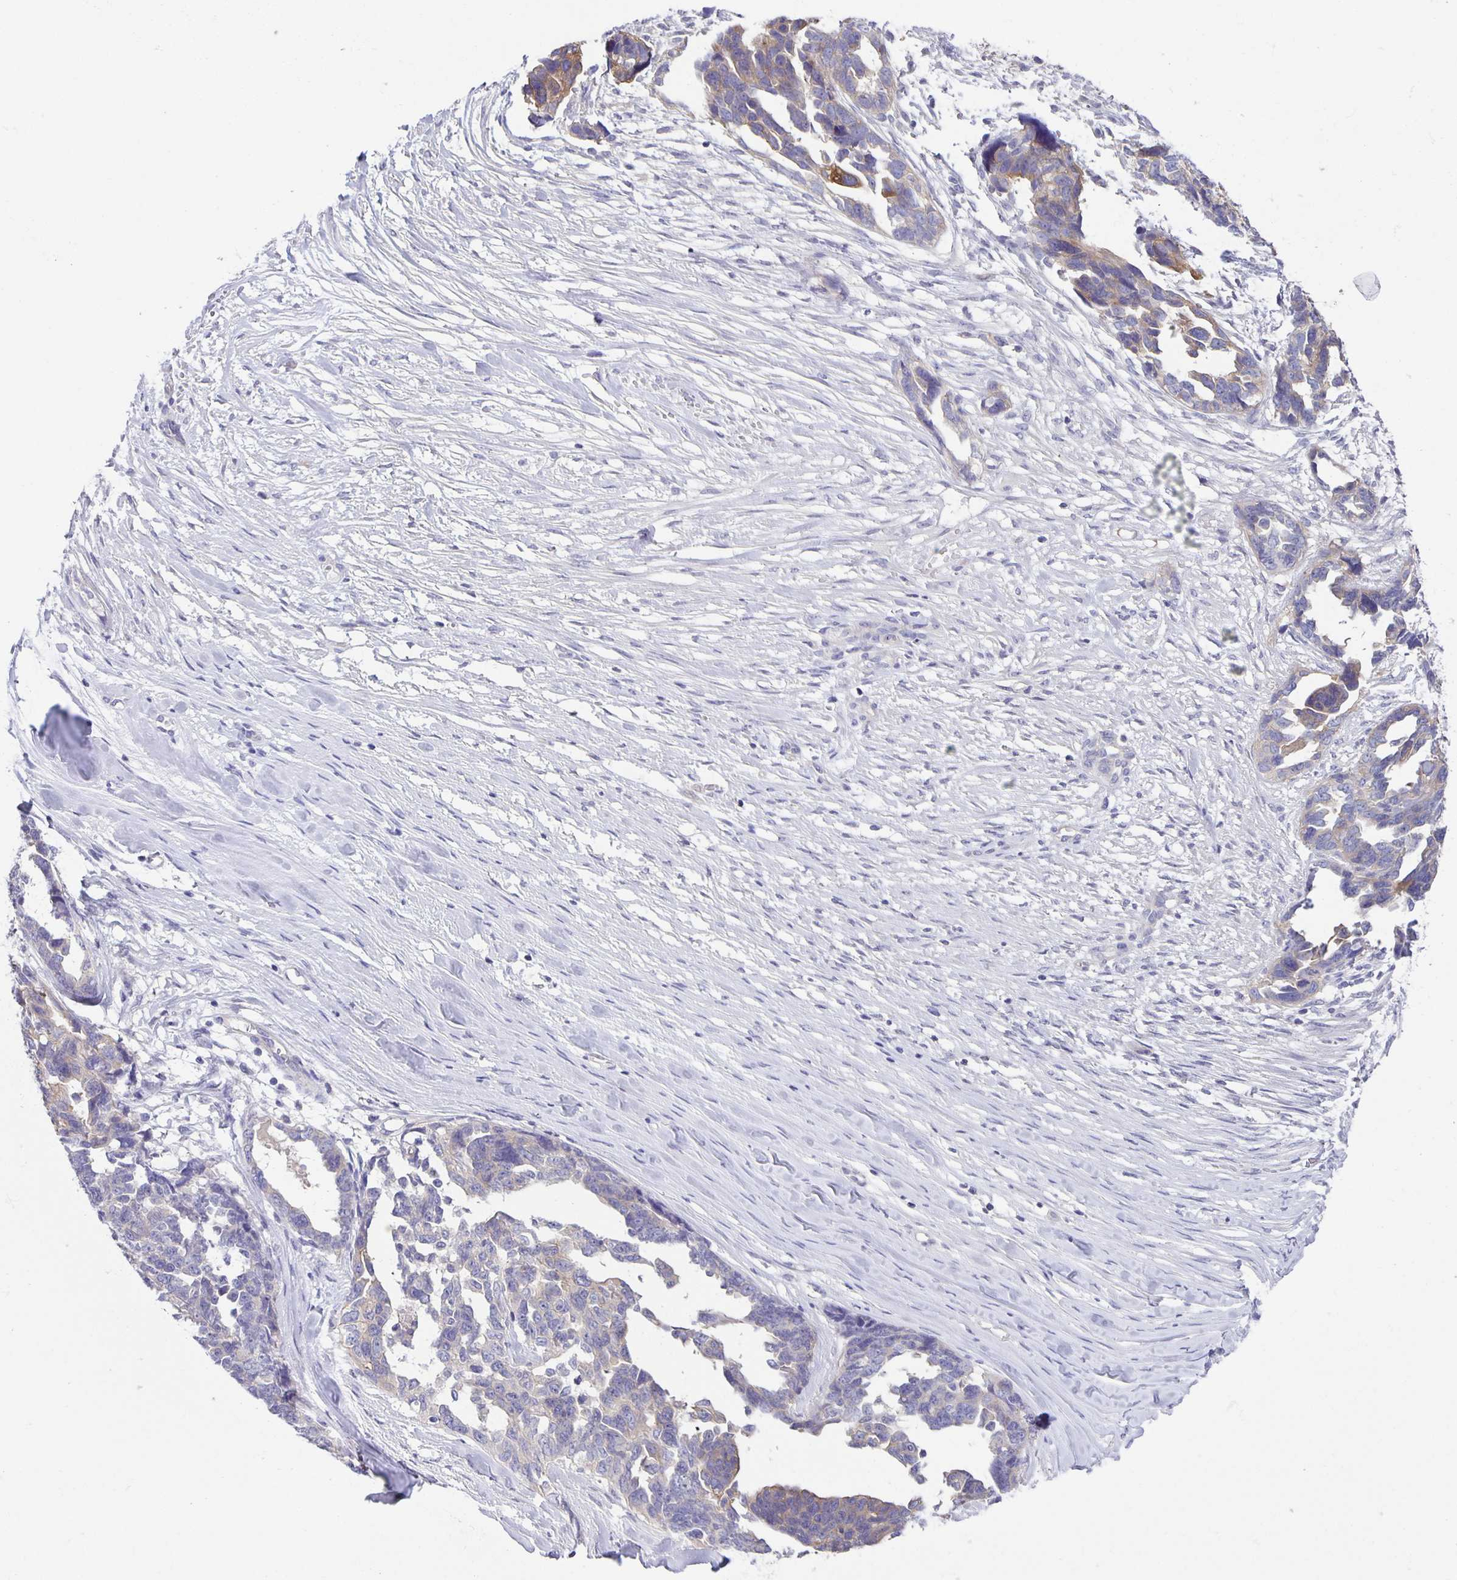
{"staining": {"intensity": "moderate", "quantity": "<25%", "location": "cytoplasmic/membranous"}, "tissue": "ovarian cancer", "cell_type": "Tumor cells", "image_type": "cancer", "snomed": [{"axis": "morphology", "description": "Cystadenocarcinoma, serous, NOS"}, {"axis": "topography", "description": "Ovary"}], "caption": "High-magnification brightfield microscopy of ovarian cancer stained with DAB (3,3'-diaminobenzidine) (brown) and counterstained with hematoxylin (blue). tumor cells exhibit moderate cytoplasmic/membranous staining is present in approximately<25% of cells.", "gene": "PTPN3", "patient": {"sex": "female", "age": 69}}